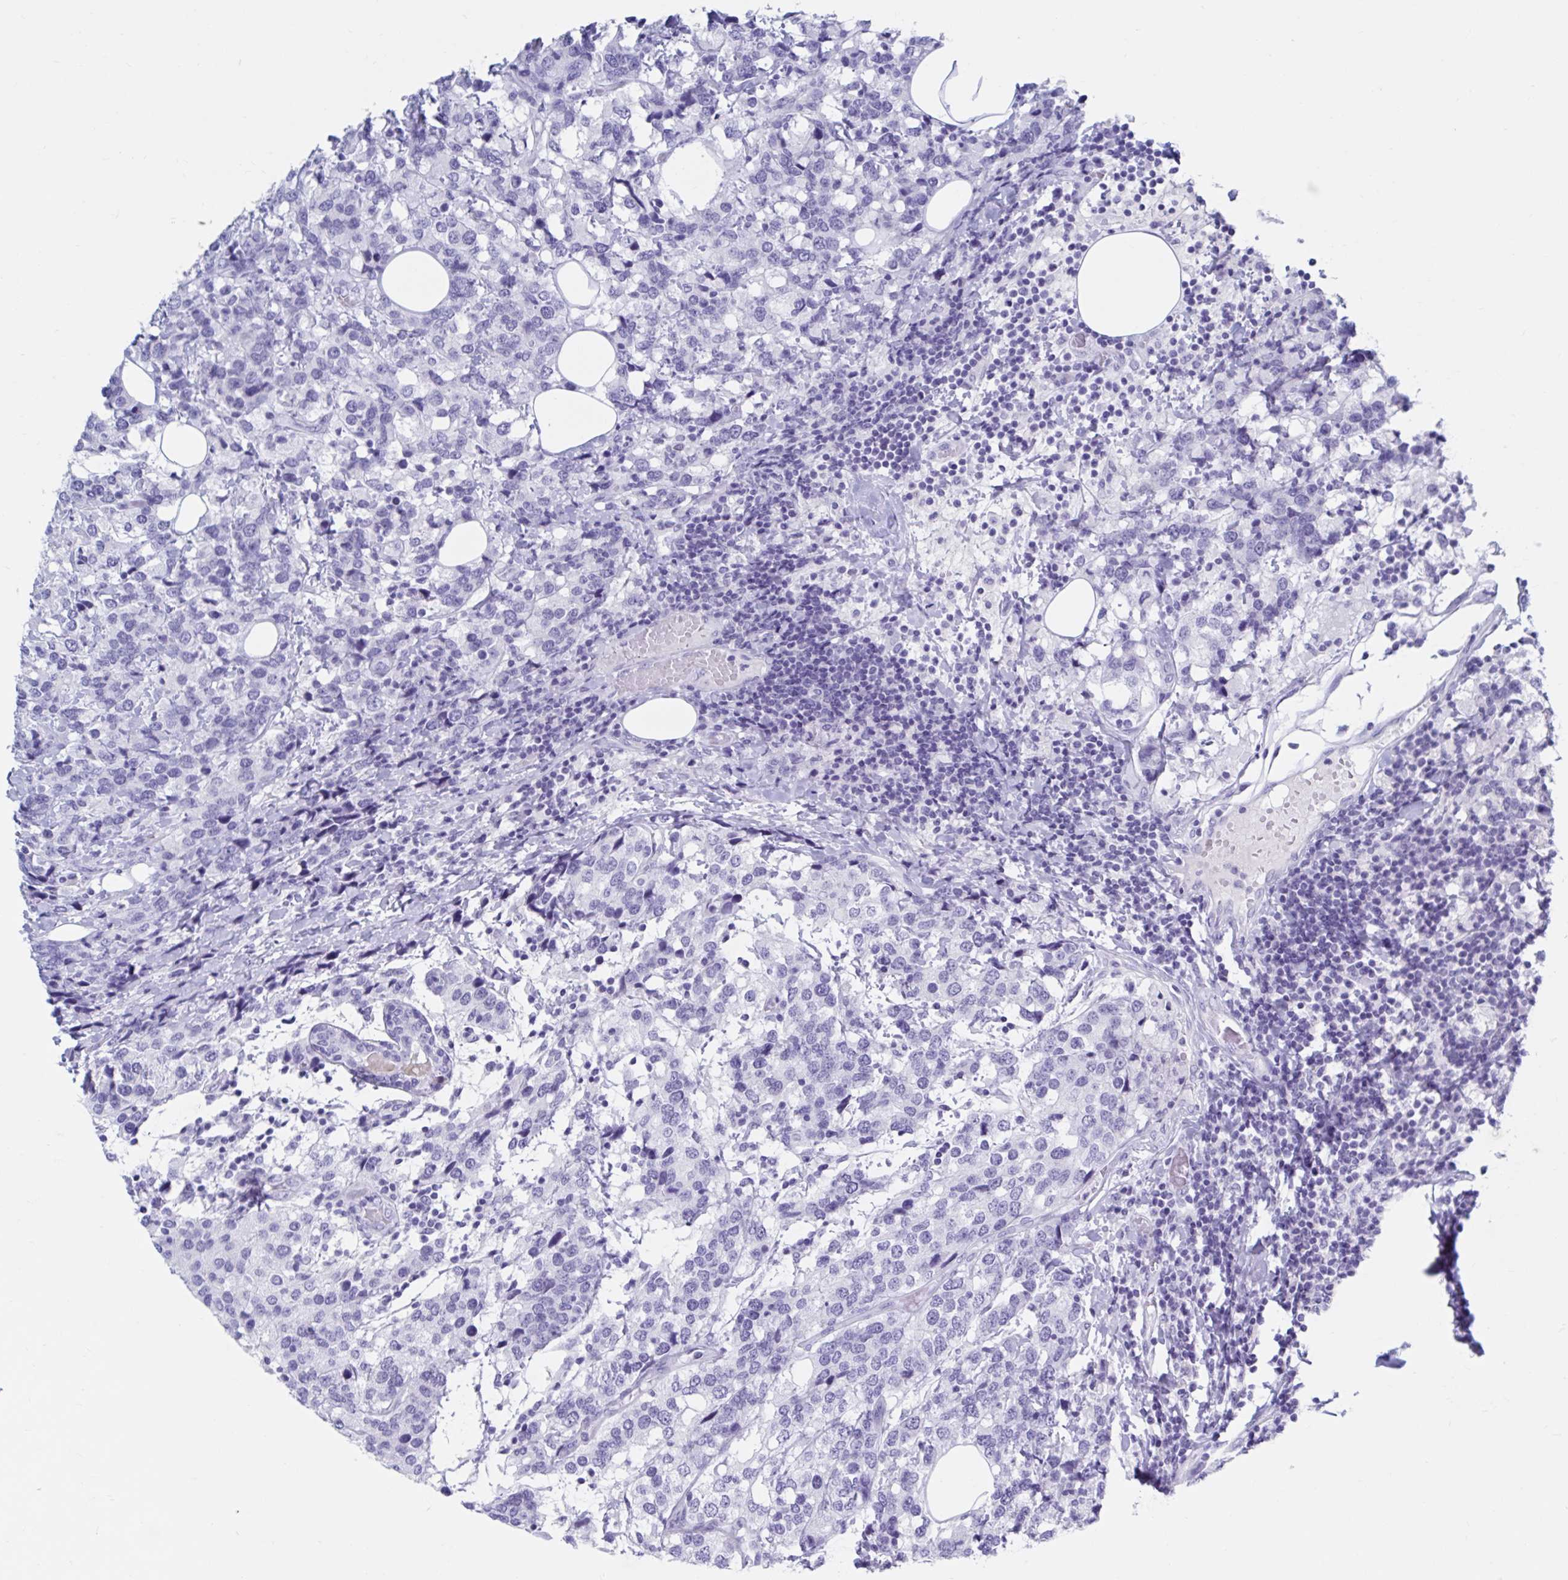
{"staining": {"intensity": "negative", "quantity": "none", "location": "none"}, "tissue": "breast cancer", "cell_type": "Tumor cells", "image_type": "cancer", "snomed": [{"axis": "morphology", "description": "Lobular carcinoma"}, {"axis": "topography", "description": "Breast"}], "caption": "Immunohistochemistry (IHC) histopathology image of neoplastic tissue: breast cancer (lobular carcinoma) stained with DAB (3,3'-diaminobenzidine) shows no significant protein staining in tumor cells. Brightfield microscopy of immunohistochemistry (IHC) stained with DAB (3,3'-diaminobenzidine) (brown) and hematoxylin (blue), captured at high magnification.", "gene": "DPEP3", "patient": {"sex": "female", "age": 59}}